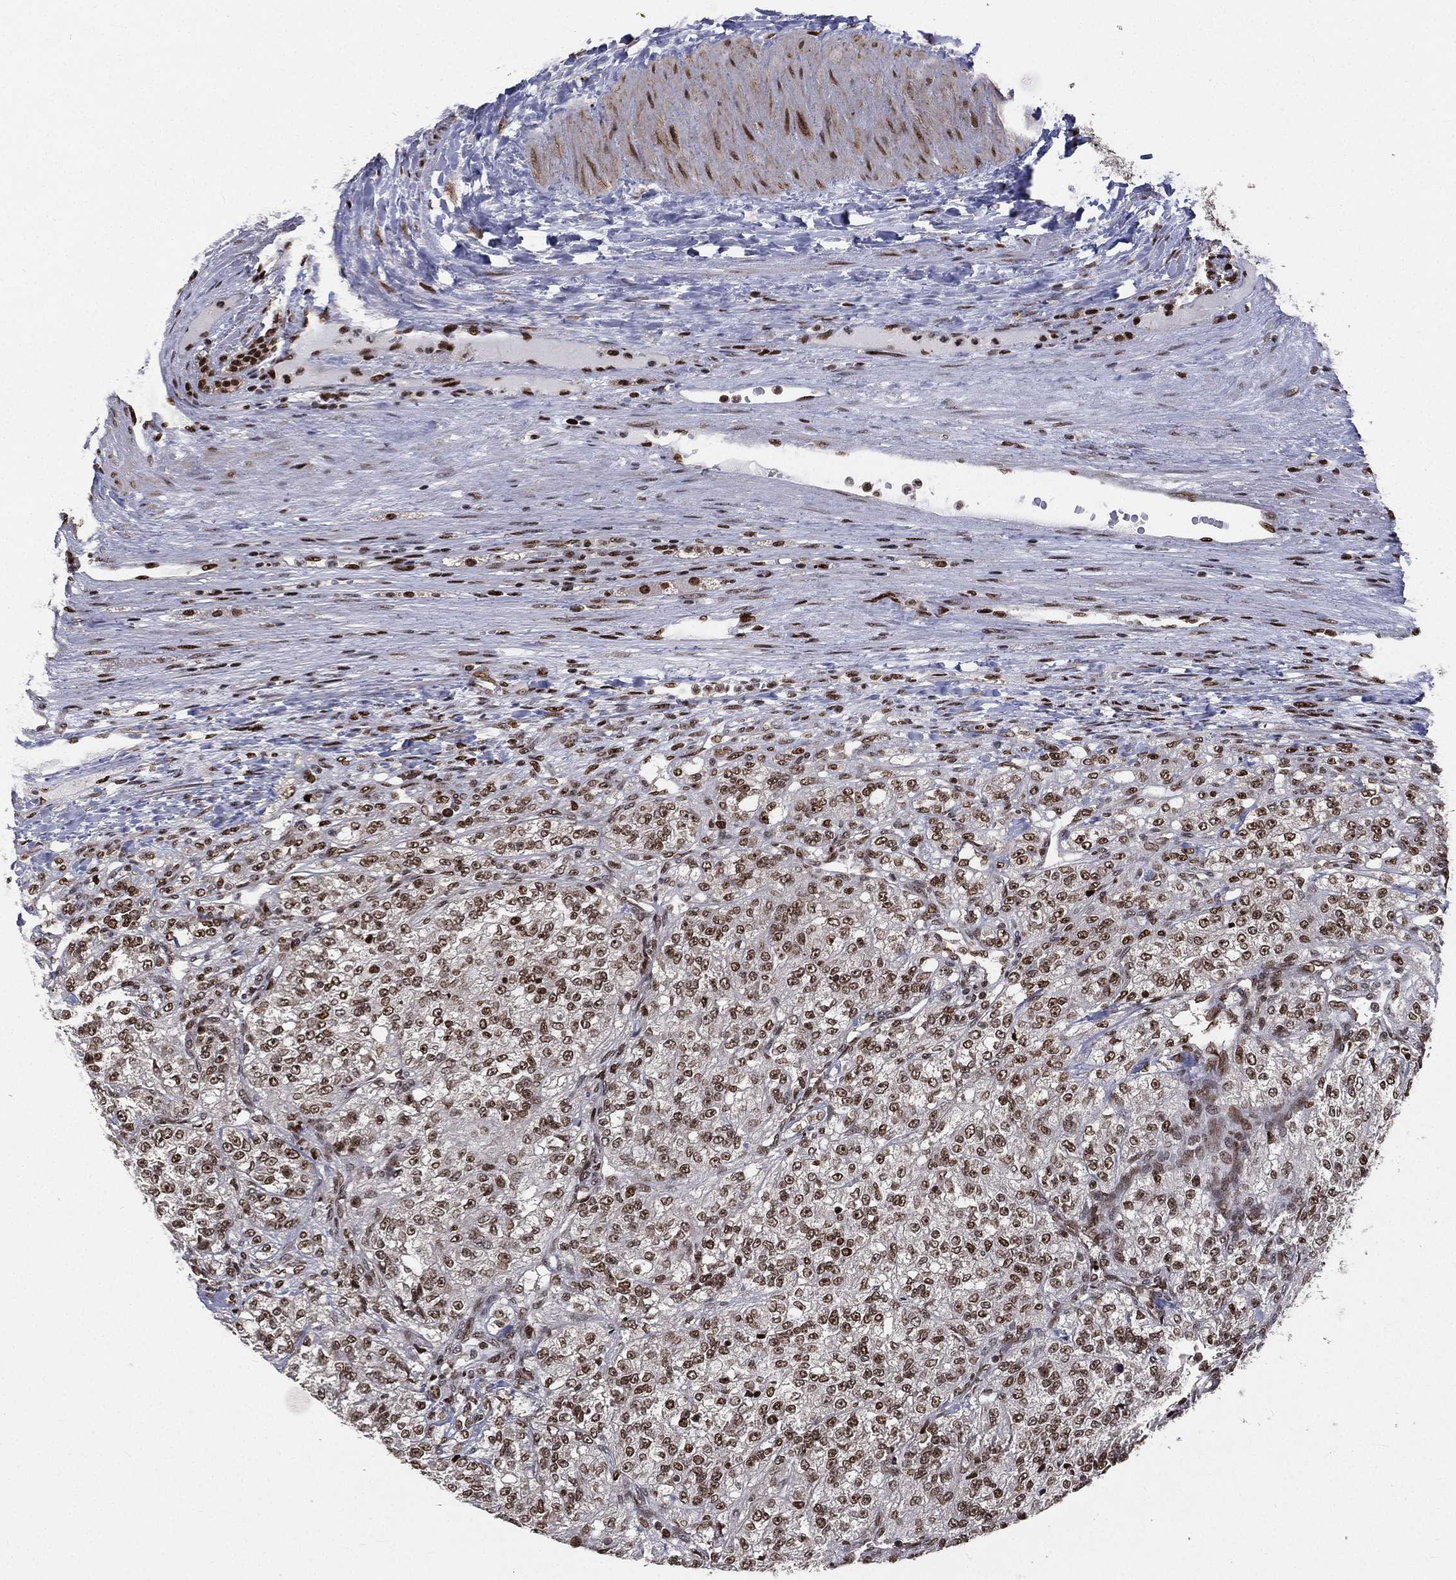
{"staining": {"intensity": "moderate", "quantity": ">75%", "location": "nuclear"}, "tissue": "renal cancer", "cell_type": "Tumor cells", "image_type": "cancer", "snomed": [{"axis": "morphology", "description": "Adenocarcinoma, NOS"}, {"axis": "topography", "description": "Kidney"}], "caption": "Tumor cells show moderate nuclear positivity in about >75% of cells in adenocarcinoma (renal).", "gene": "POLB", "patient": {"sex": "female", "age": 63}}